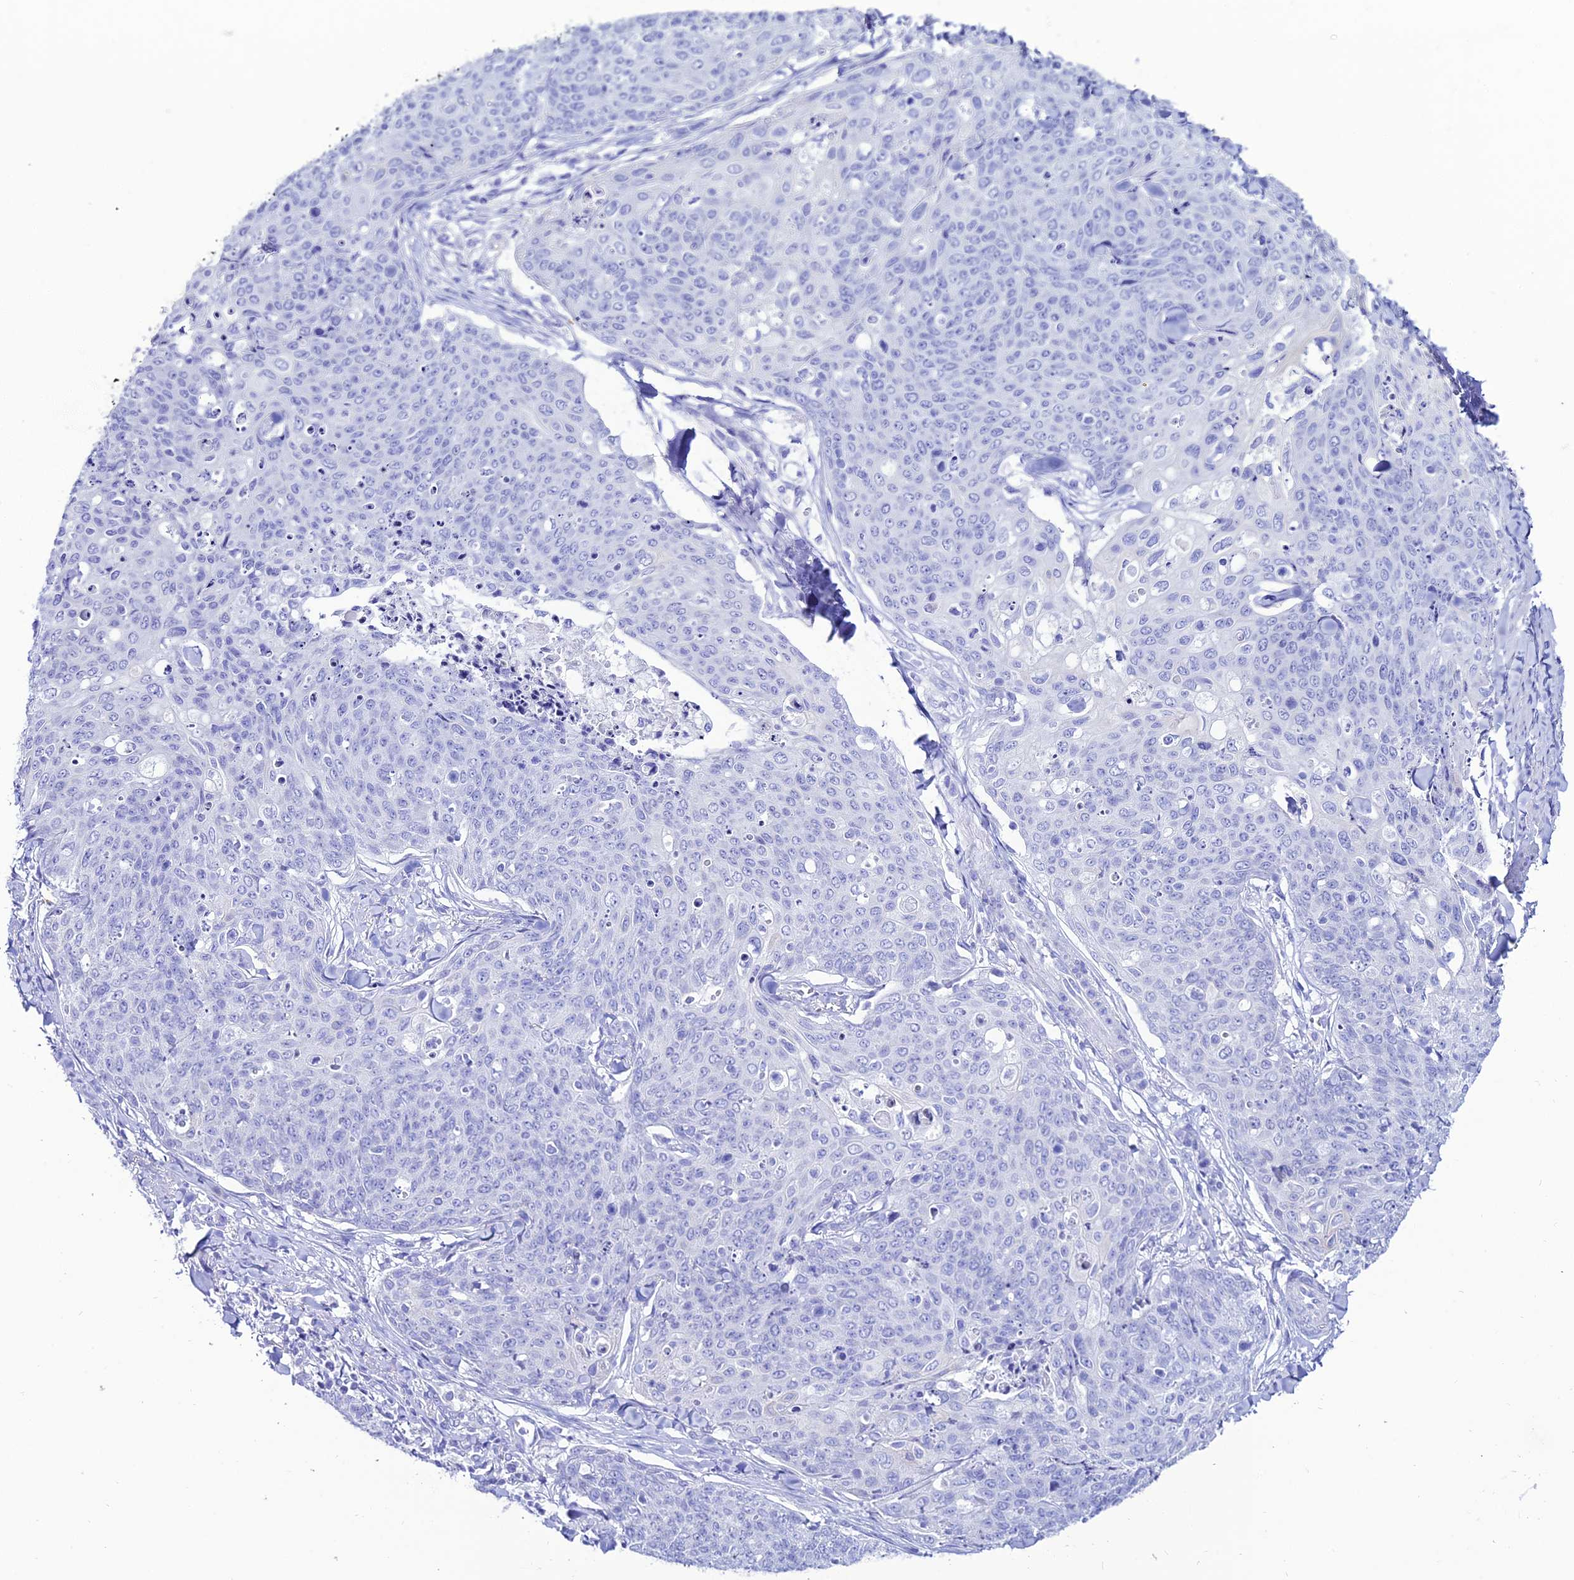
{"staining": {"intensity": "negative", "quantity": "none", "location": "none"}, "tissue": "skin cancer", "cell_type": "Tumor cells", "image_type": "cancer", "snomed": [{"axis": "morphology", "description": "Squamous cell carcinoma, NOS"}, {"axis": "topography", "description": "Skin"}, {"axis": "topography", "description": "Vulva"}], "caption": "This photomicrograph is of skin cancer stained with immunohistochemistry (IHC) to label a protein in brown with the nuclei are counter-stained blue. There is no positivity in tumor cells.", "gene": "OR4D5", "patient": {"sex": "female", "age": 85}}